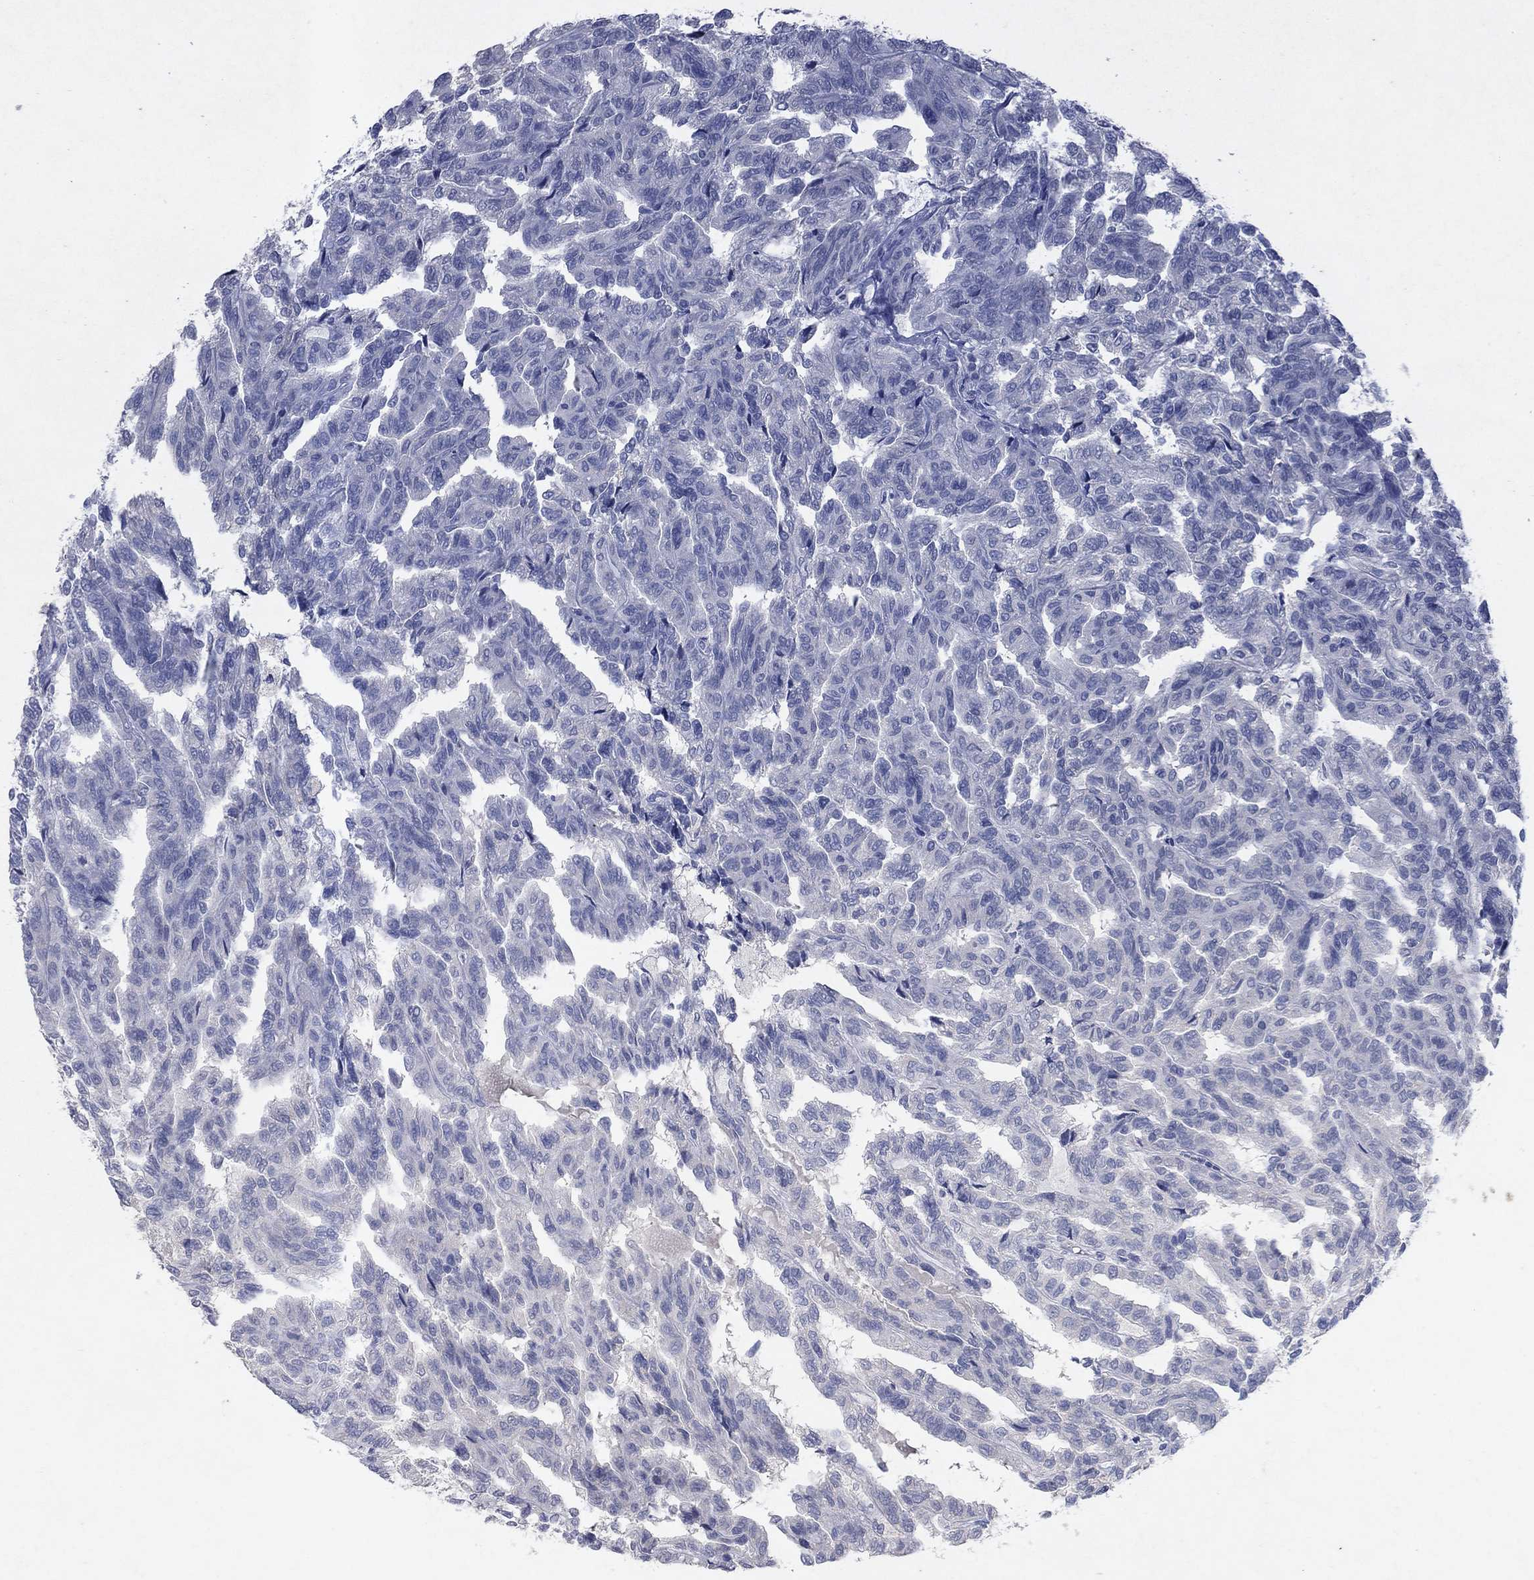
{"staining": {"intensity": "negative", "quantity": "none", "location": "none"}, "tissue": "renal cancer", "cell_type": "Tumor cells", "image_type": "cancer", "snomed": [{"axis": "morphology", "description": "Adenocarcinoma, NOS"}, {"axis": "topography", "description": "Kidney"}], "caption": "A histopathology image of adenocarcinoma (renal) stained for a protein displays no brown staining in tumor cells. Nuclei are stained in blue.", "gene": "KRT40", "patient": {"sex": "male", "age": 79}}